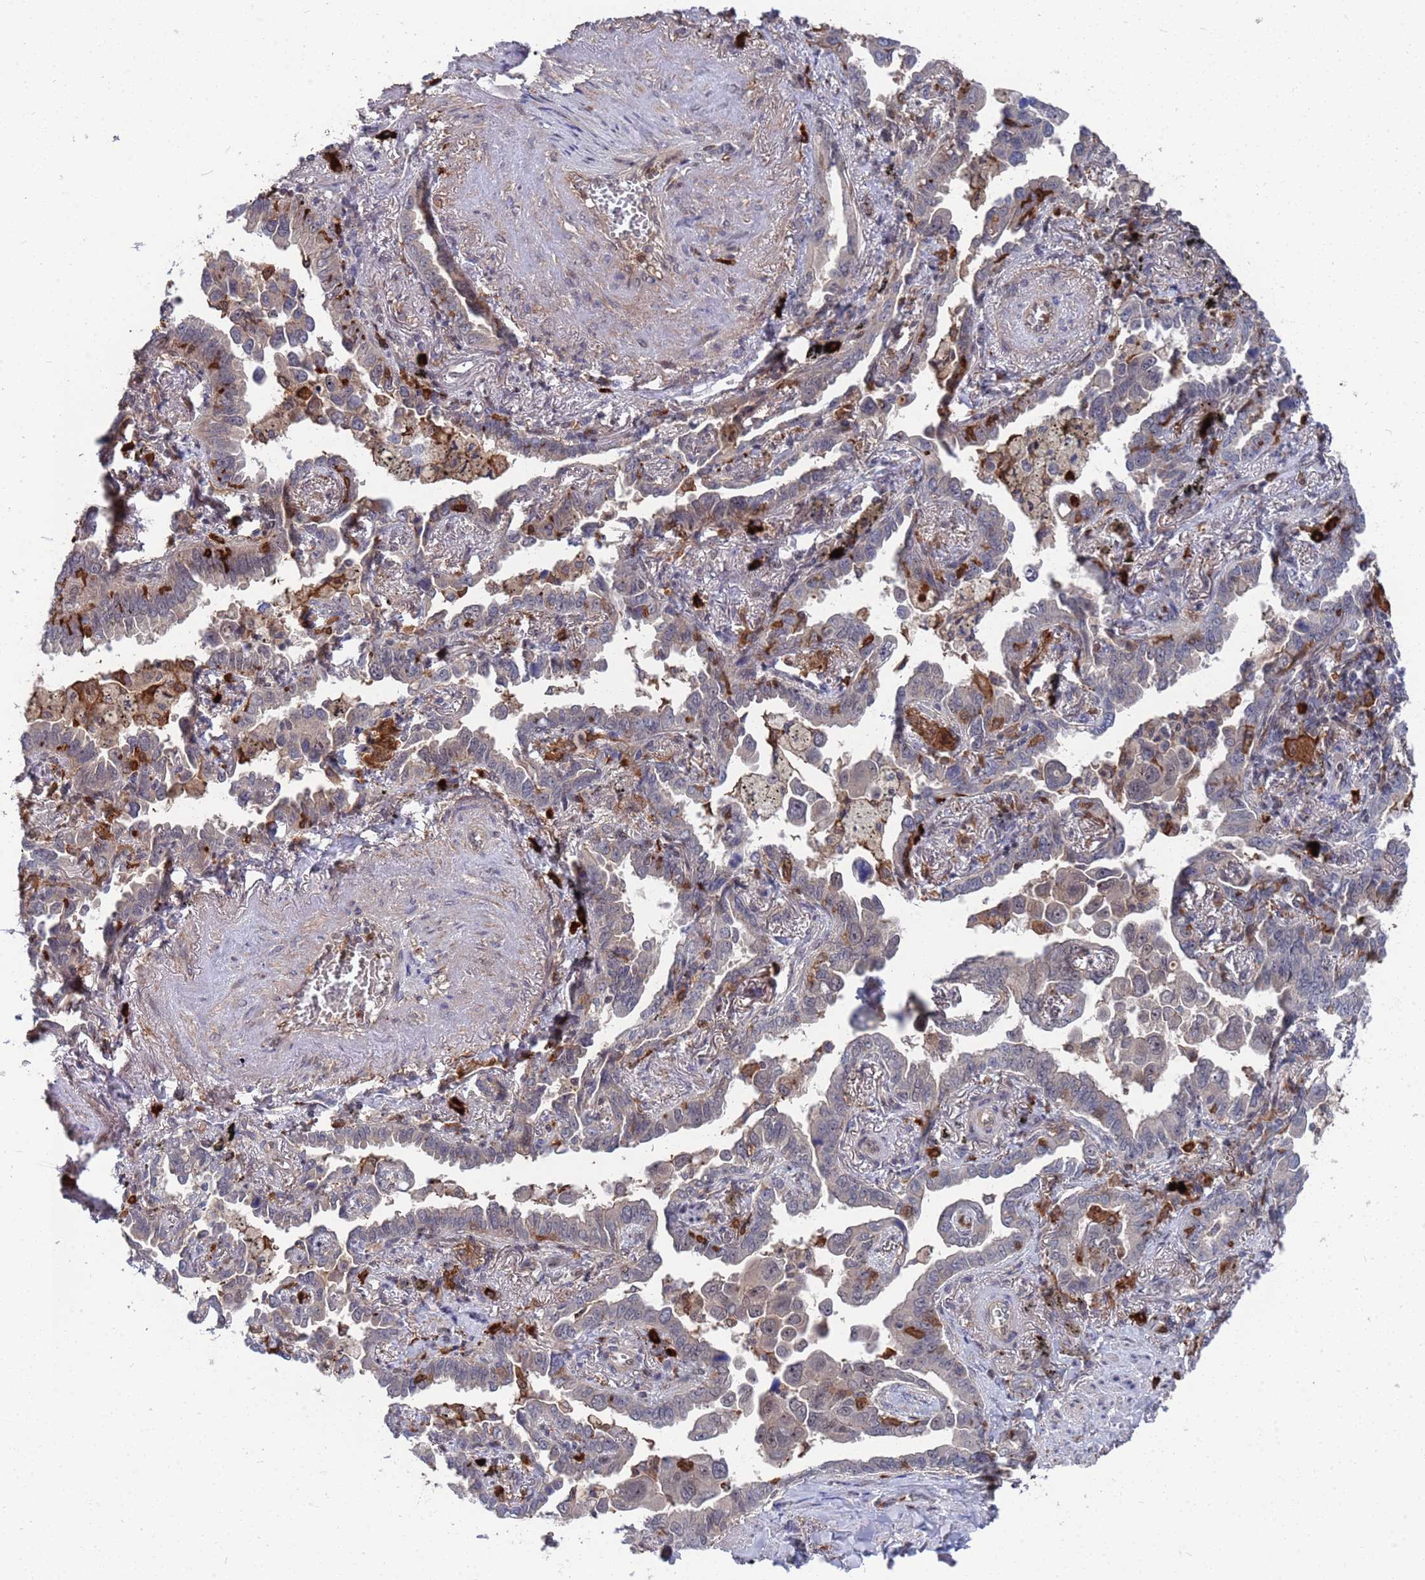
{"staining": {"intensity": "negative", "quantity": "none", "location": "none"}, "tissue": "lung cancer", "cell_type": "Tumor cells", "image_type": "cancer", "snomed": [{"axis": "morphology", "description": "Adenocarcinoma, NOS"}, {"axis": "topography", "description": "Lung"}], "caption": "A micrograph of human lung cancer (adenocarcinoma) is negative for staining in tumor cells.", "gene": "TMBIM6", "patient": {"sex": "male", "age": 67}}